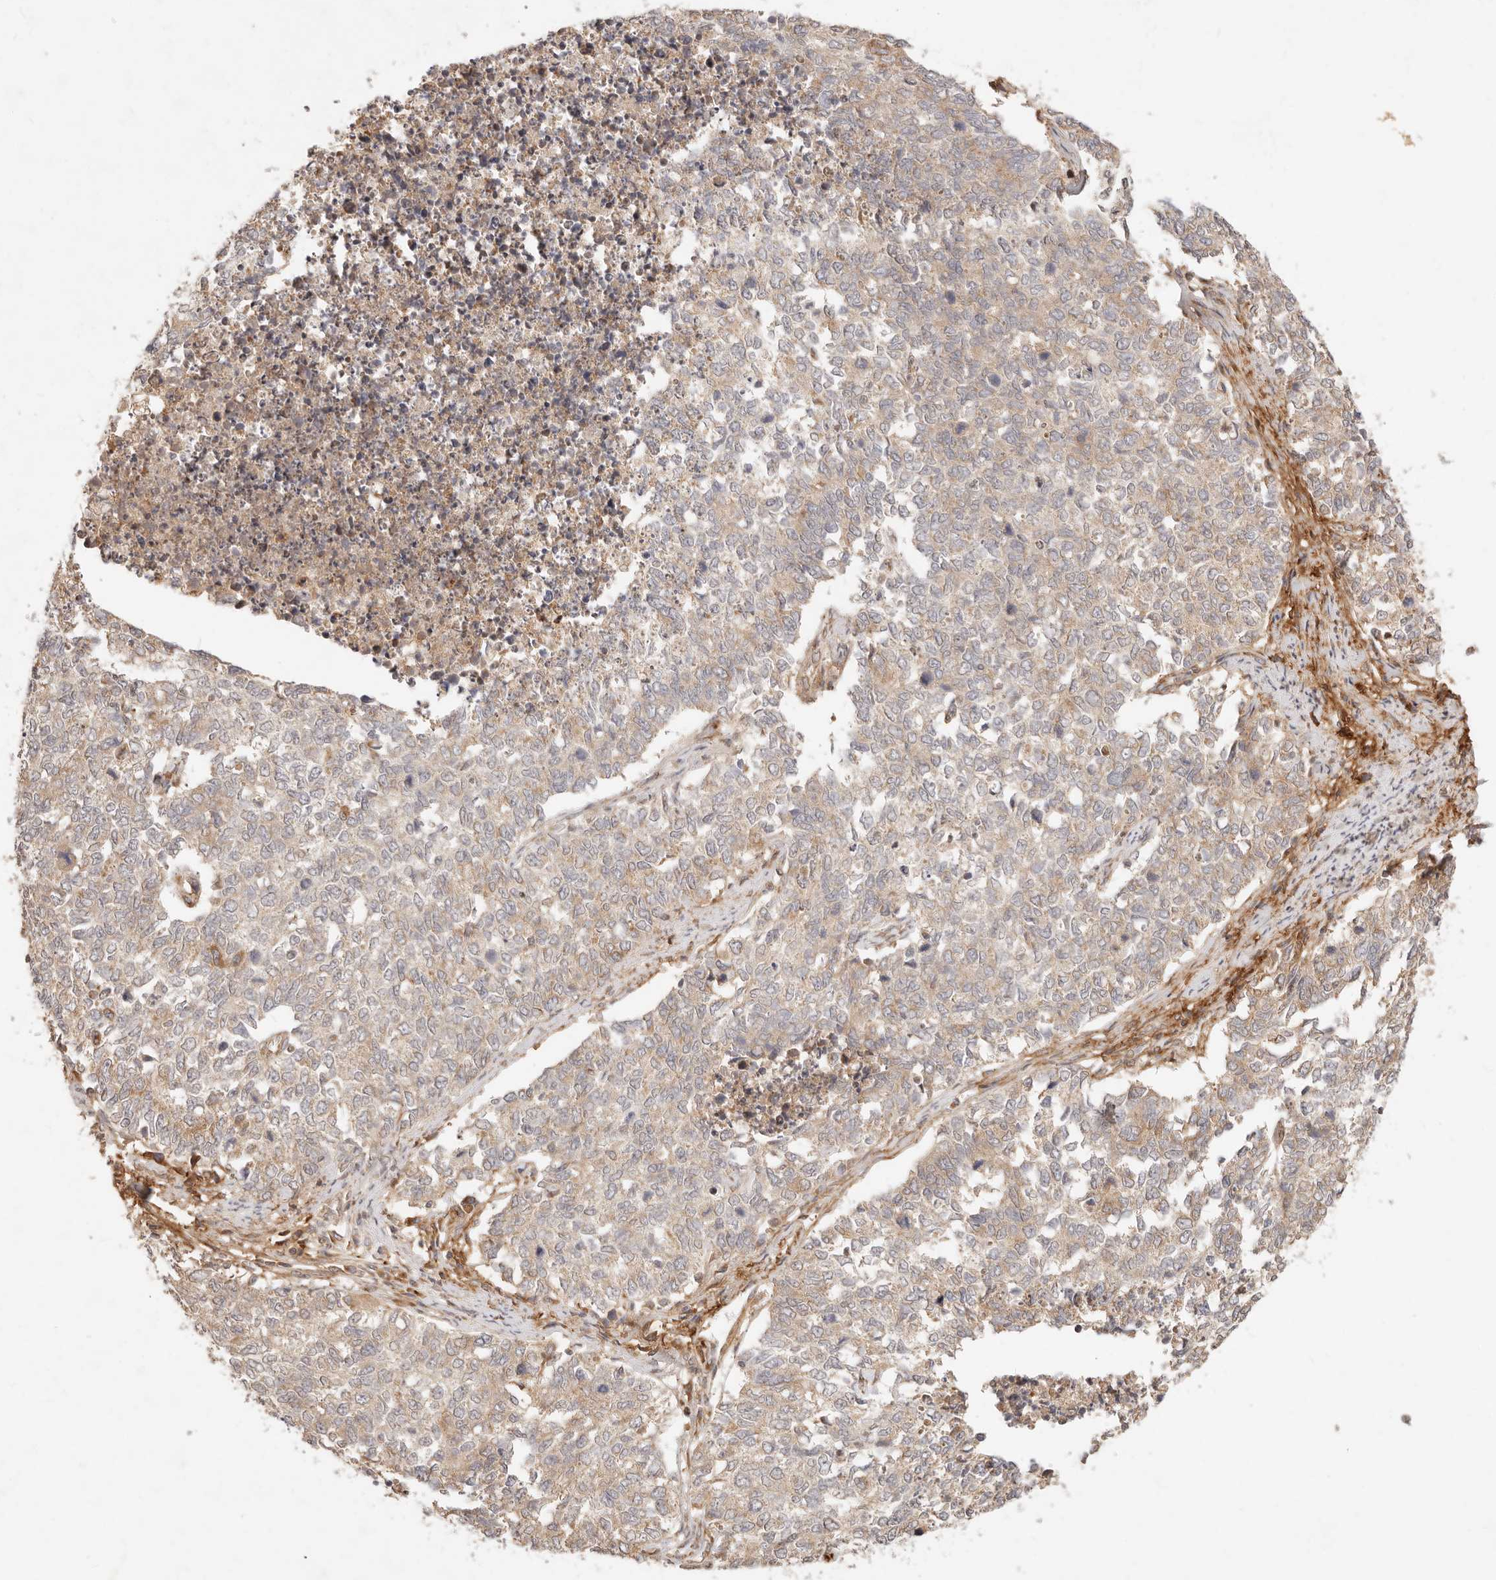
{"staining": {"intensity": "weak", "quantity": "25%-75%", "location": "cytoplasmic/membranous"}, "tissue": "cervical cancer", "cell_type": "Tumor cells", "image_type": "cancer", "snomed": [{"axis": "morphology", "description": "Squamous cell carcinoma, NOS"}, {"axis": "topography", "description": "Cervix"}], "caption": "Immunohistochemical staining of cervical cancer demonstrates low levels of weak cytoplasmic/membranous protein expression in approximately 25%-75% of tumor cells. (DAB IHC with brightfield microscopy, high magnification).", "gene": "UBXN10", "patient": {"sex": "female", "age": 63}}